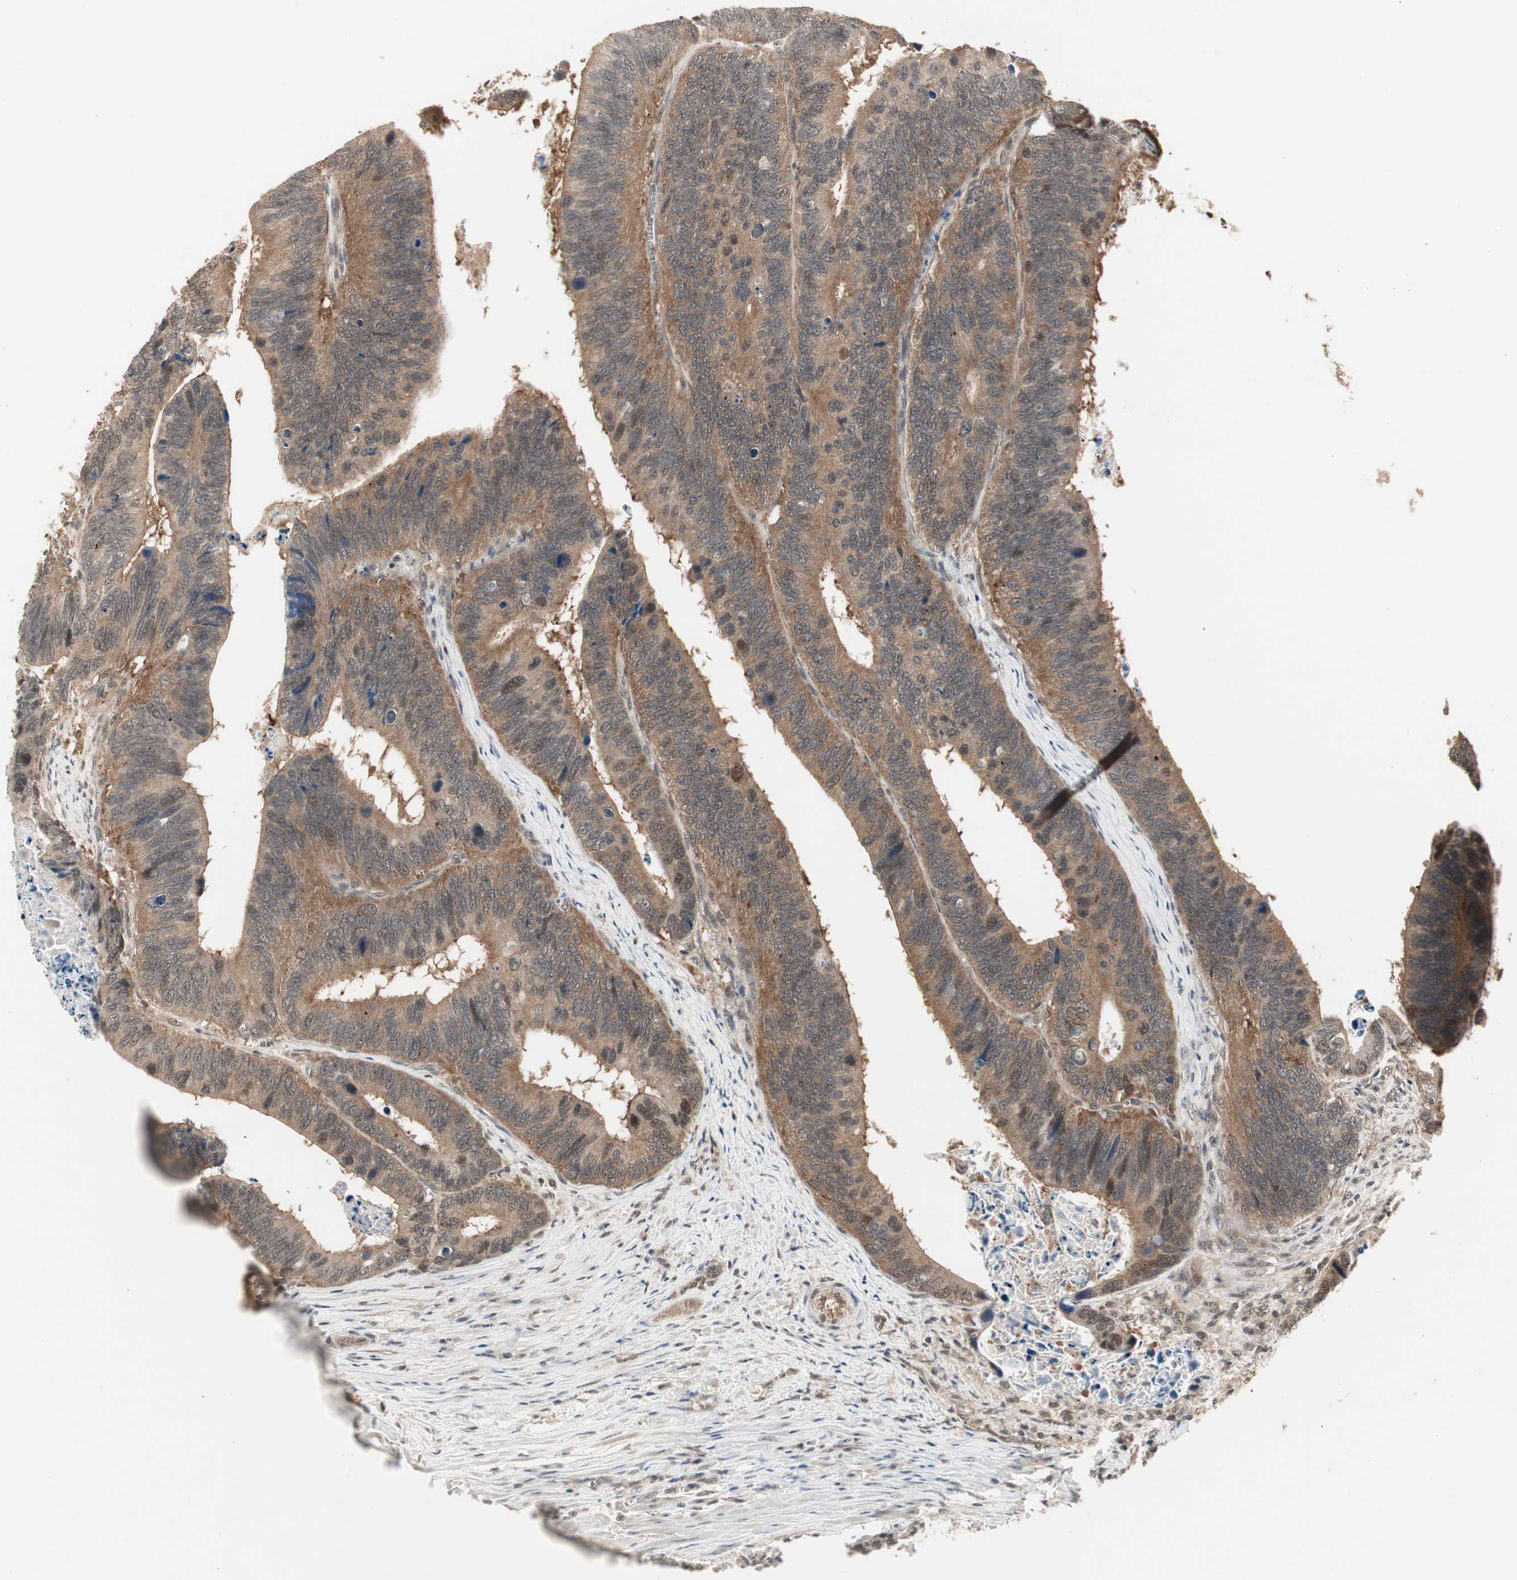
{"staining": {"intensity": "moderate", "quantity": ">75%", "location": "cytoplasmic/membranous"}, "tissue": "colorectal cancer", "cell_type": "Tumor cells", "image_type": "cancer", "snomed": [{"axis": "morphology", "description": "Adenocarcinoma, NOS"}, {"axis": "topography", "description": "Colon"}], "caption": "Human colorectal adenocarcinoma stained for a protein (brown) reveals moderate cytoplasmic/membranous positive staining in approximately >75% of tumor cells.", "gene": "CSNK2B", "patient": {"sex": "male", "age": 72}}